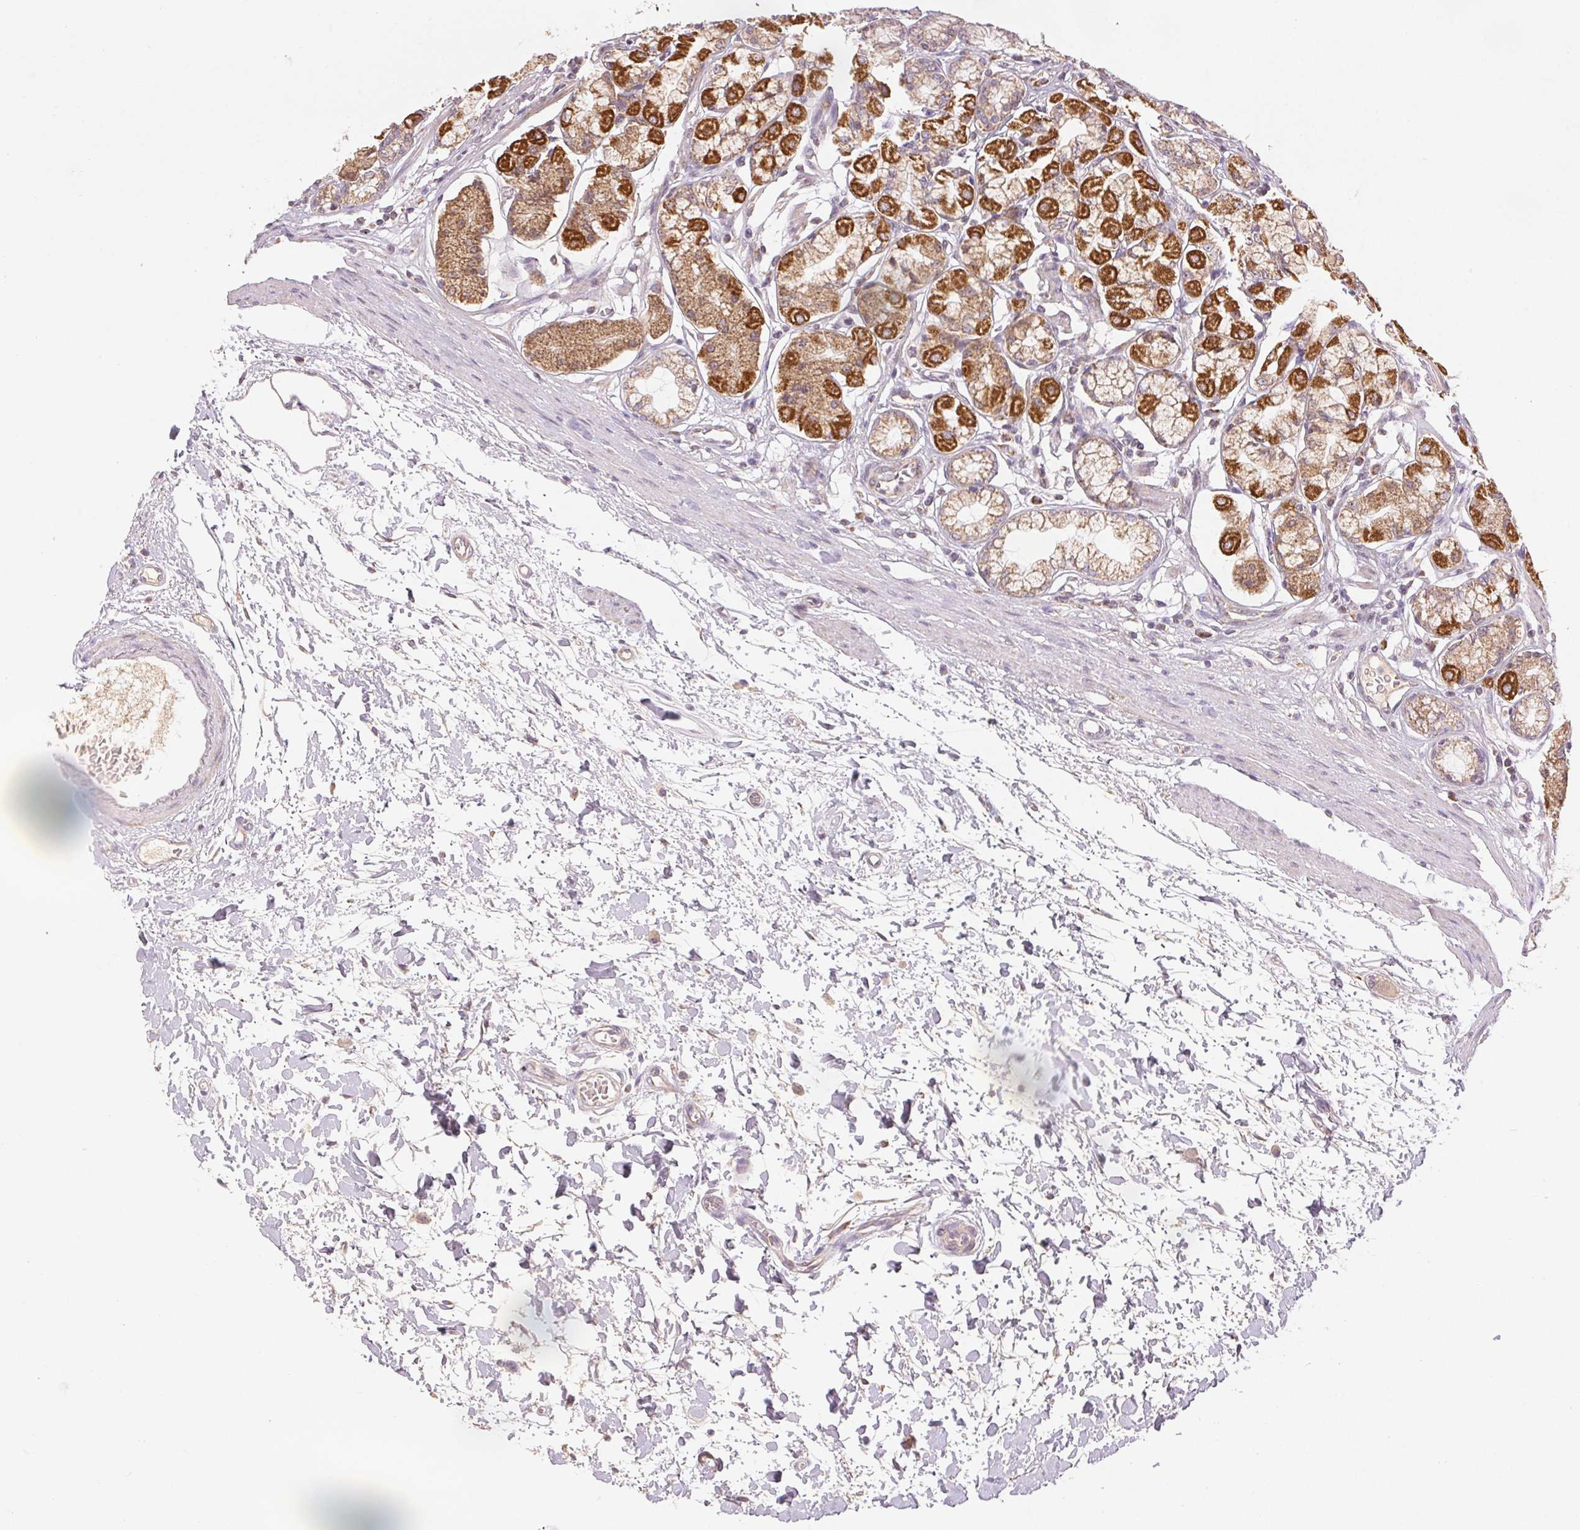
{"staining": {"intensity": "strong", "quantity": "25%-75%", "location": "cytoplasmic/membranous"}, "tissue": "stomach", "cell_type": "Glandular cells", "image_type": "normal", "snomed": [{"axis": "morphology", "description": "Normal tissue, NOS"}, {"axis": "topography", "description": "Stomach"}, {"axis": "topography", "description": "Stomach, lower"}], "caption": "Protein expression analysis of unremarkable stomach exhibits strong cytoplasmic/membranous staining in about 25%-75% of glandular cells. (IHC, brightfield microscopy, high magnification).", "gene": "CLASP1", "patient": {"sex": "male", "age": 76}}